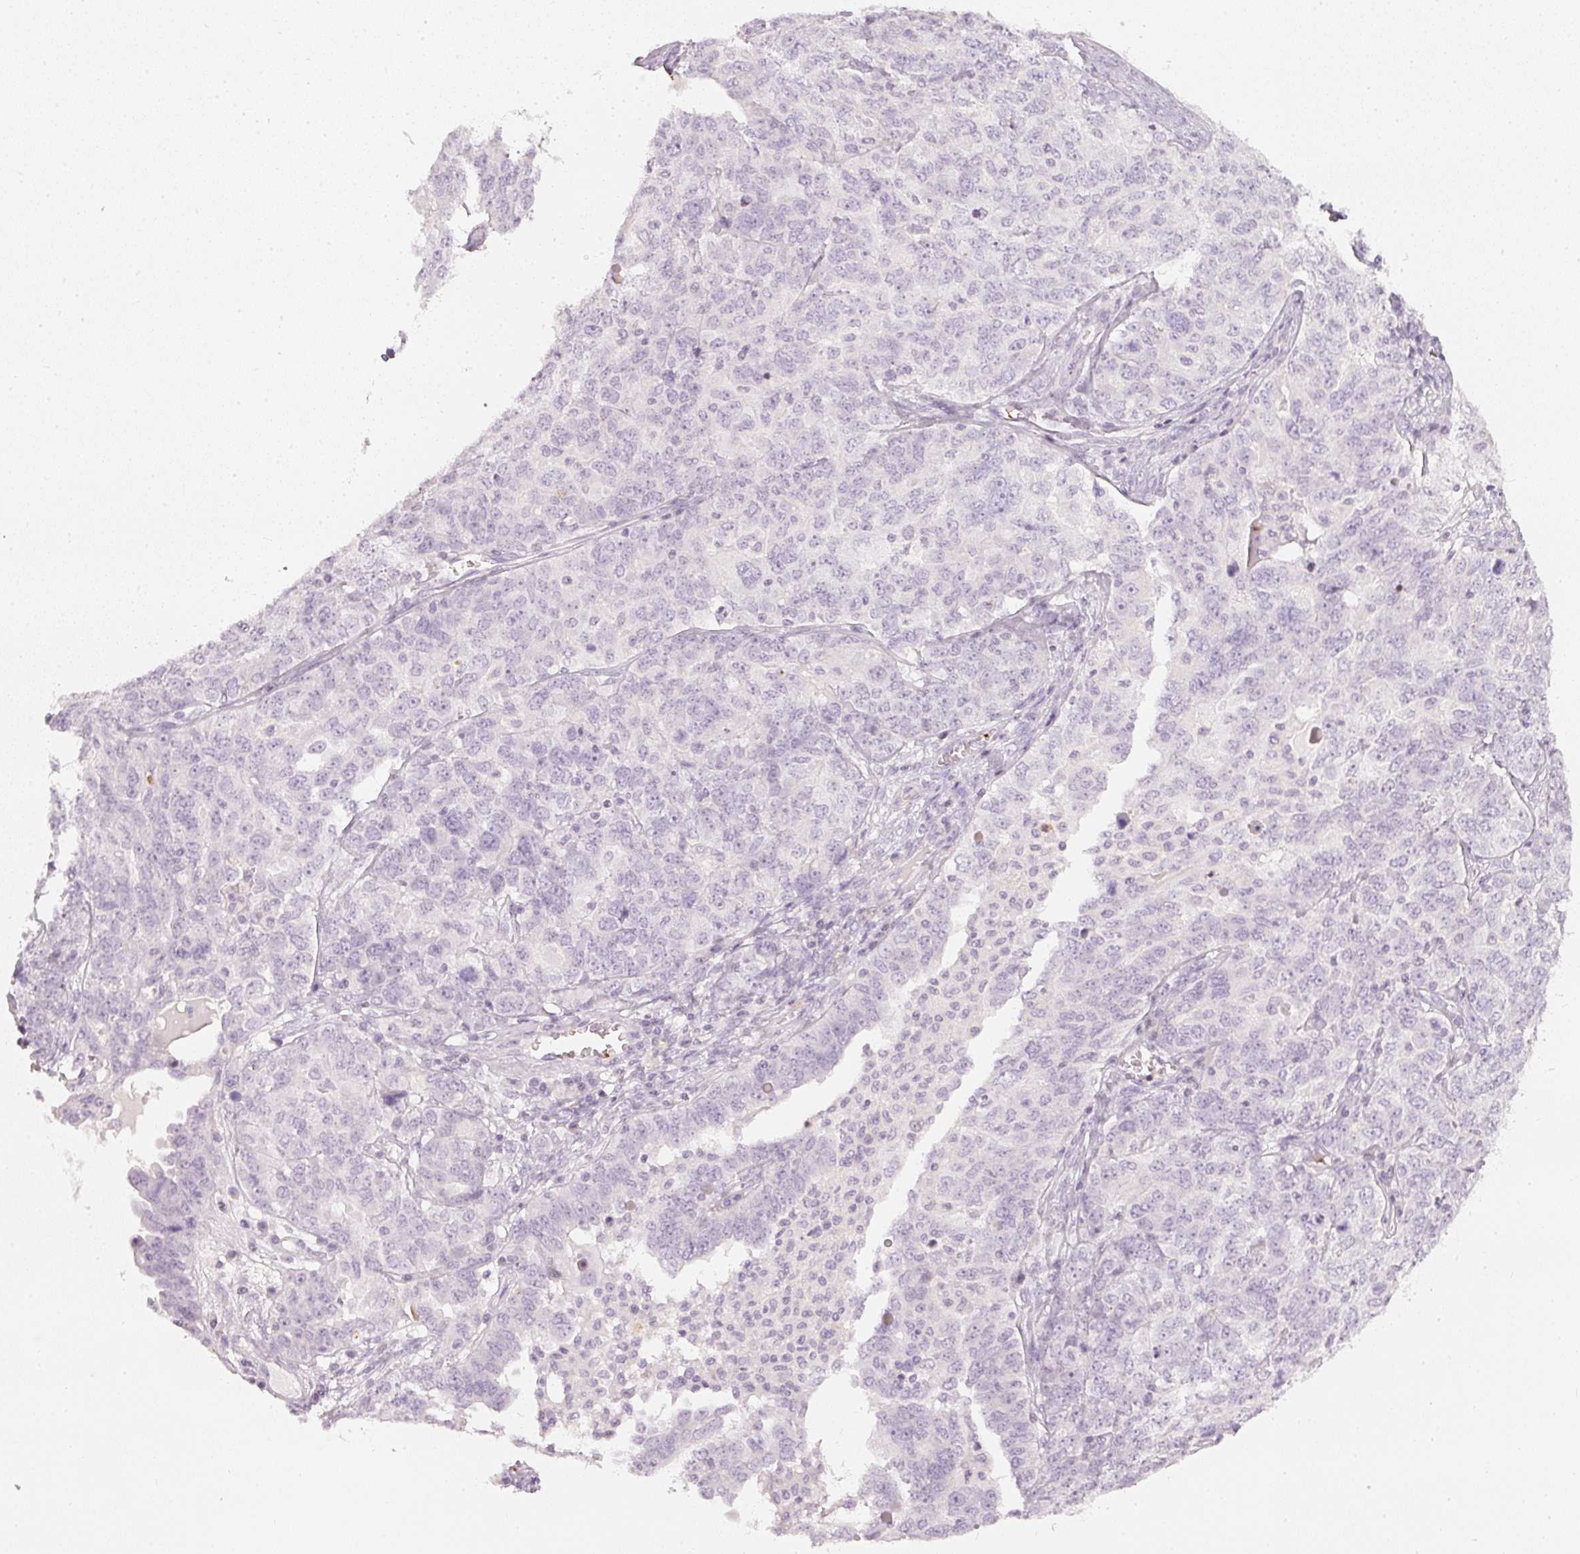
{"staining": {"intensity": "negative", "quantity": "none", "location": "none"}, "tissue": "ovarian cancer", "cell_type": "Tumor cells", "image_type": "cancer", "snomed": [{"axis": "morphology", "description": "Carcinoma, endometroid"}, {"axis": "topography", "description": "Ovary"}], "caption": "Ovarian endometroid carcinoma stained for a protein using IHC reveals no expression tumor cells.", "gene": "LECT2", "patient": {"sex": "female", "age": 62}}